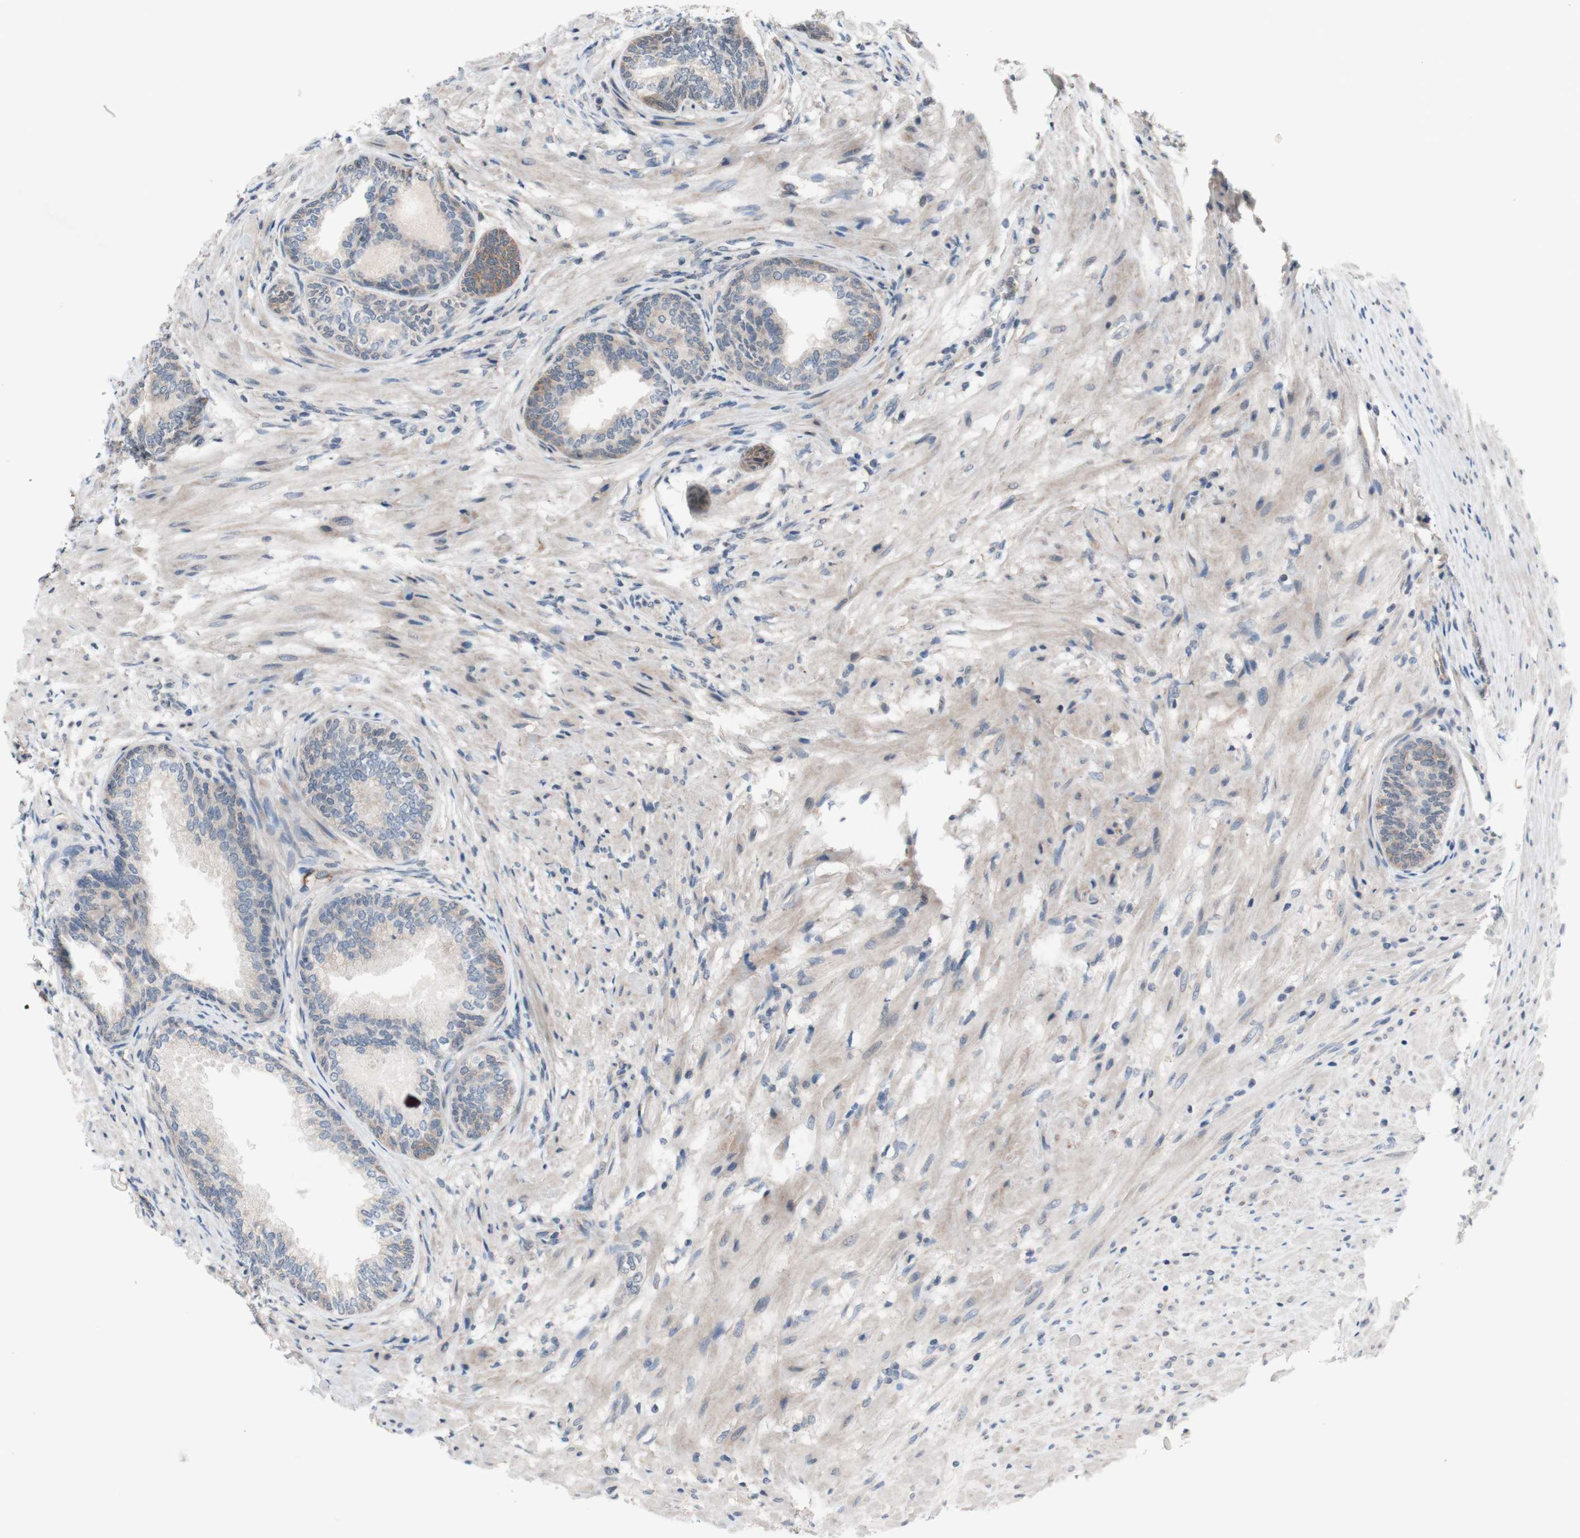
{"staining": {"intensity": "weak", "quantity": "25%-75%", "location": "cytoplasmic/membranous"}, "tissue": "prostate", "cell_type": "Glandular cells", "image_type": "normal", "snomed": [{"axis": "morphology", "description": "Normal tissue, NOS"}, {"axis": "topography", "description": "Prostate"}], "caption": "The image exhibits immunohistochemical staining of unremarkable prostate. There is weak cytoplasmic/membranous expression is appreciated in about 25%-75% of glandular cells. Immunohistochemistry stains the protein of interest in brown and the nuclei are stained blue.", "gene": "CD55", "patient": {"sex": "male", "age": 76}}